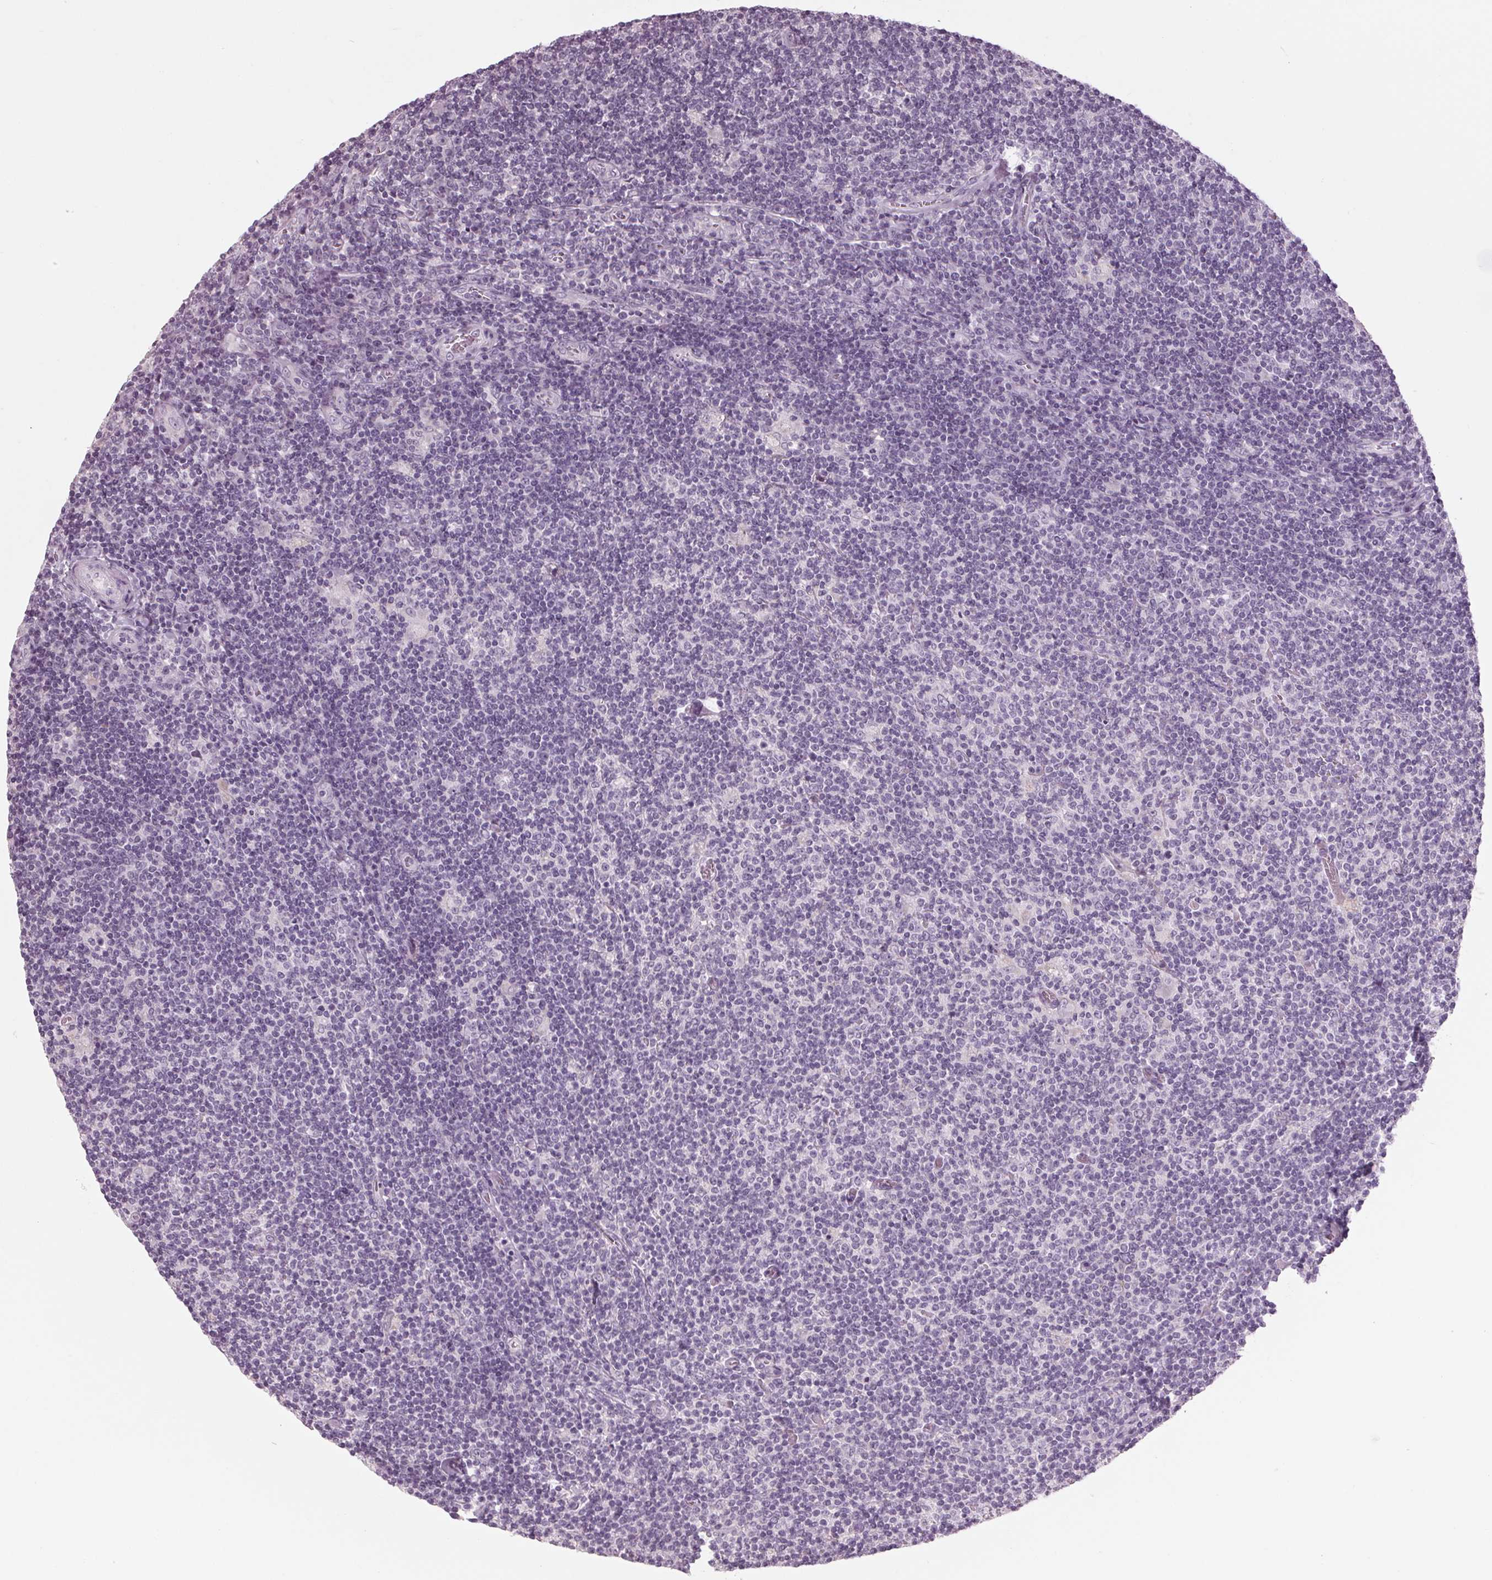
{"staining": {"intensity": "negative", "quantity": "none", "location": "none"}, "tissue": "lymphoma", "cell_type": "Tumor cells", "image_type": "cancer", "snomed": [{"axis": "morphology", "description": "Hodgkin's disease, NOS"}, {"axis": "topography", "description": "Lymph node"}], "caption": "A high-resolution photomicrograph shows IHC staining of lymphoma, which exhibits no significant staining in tumor cells. (DAB IHC, high magnification).", "gene": "TNNC2", "patient": {"sex": "male", "age": 40}}